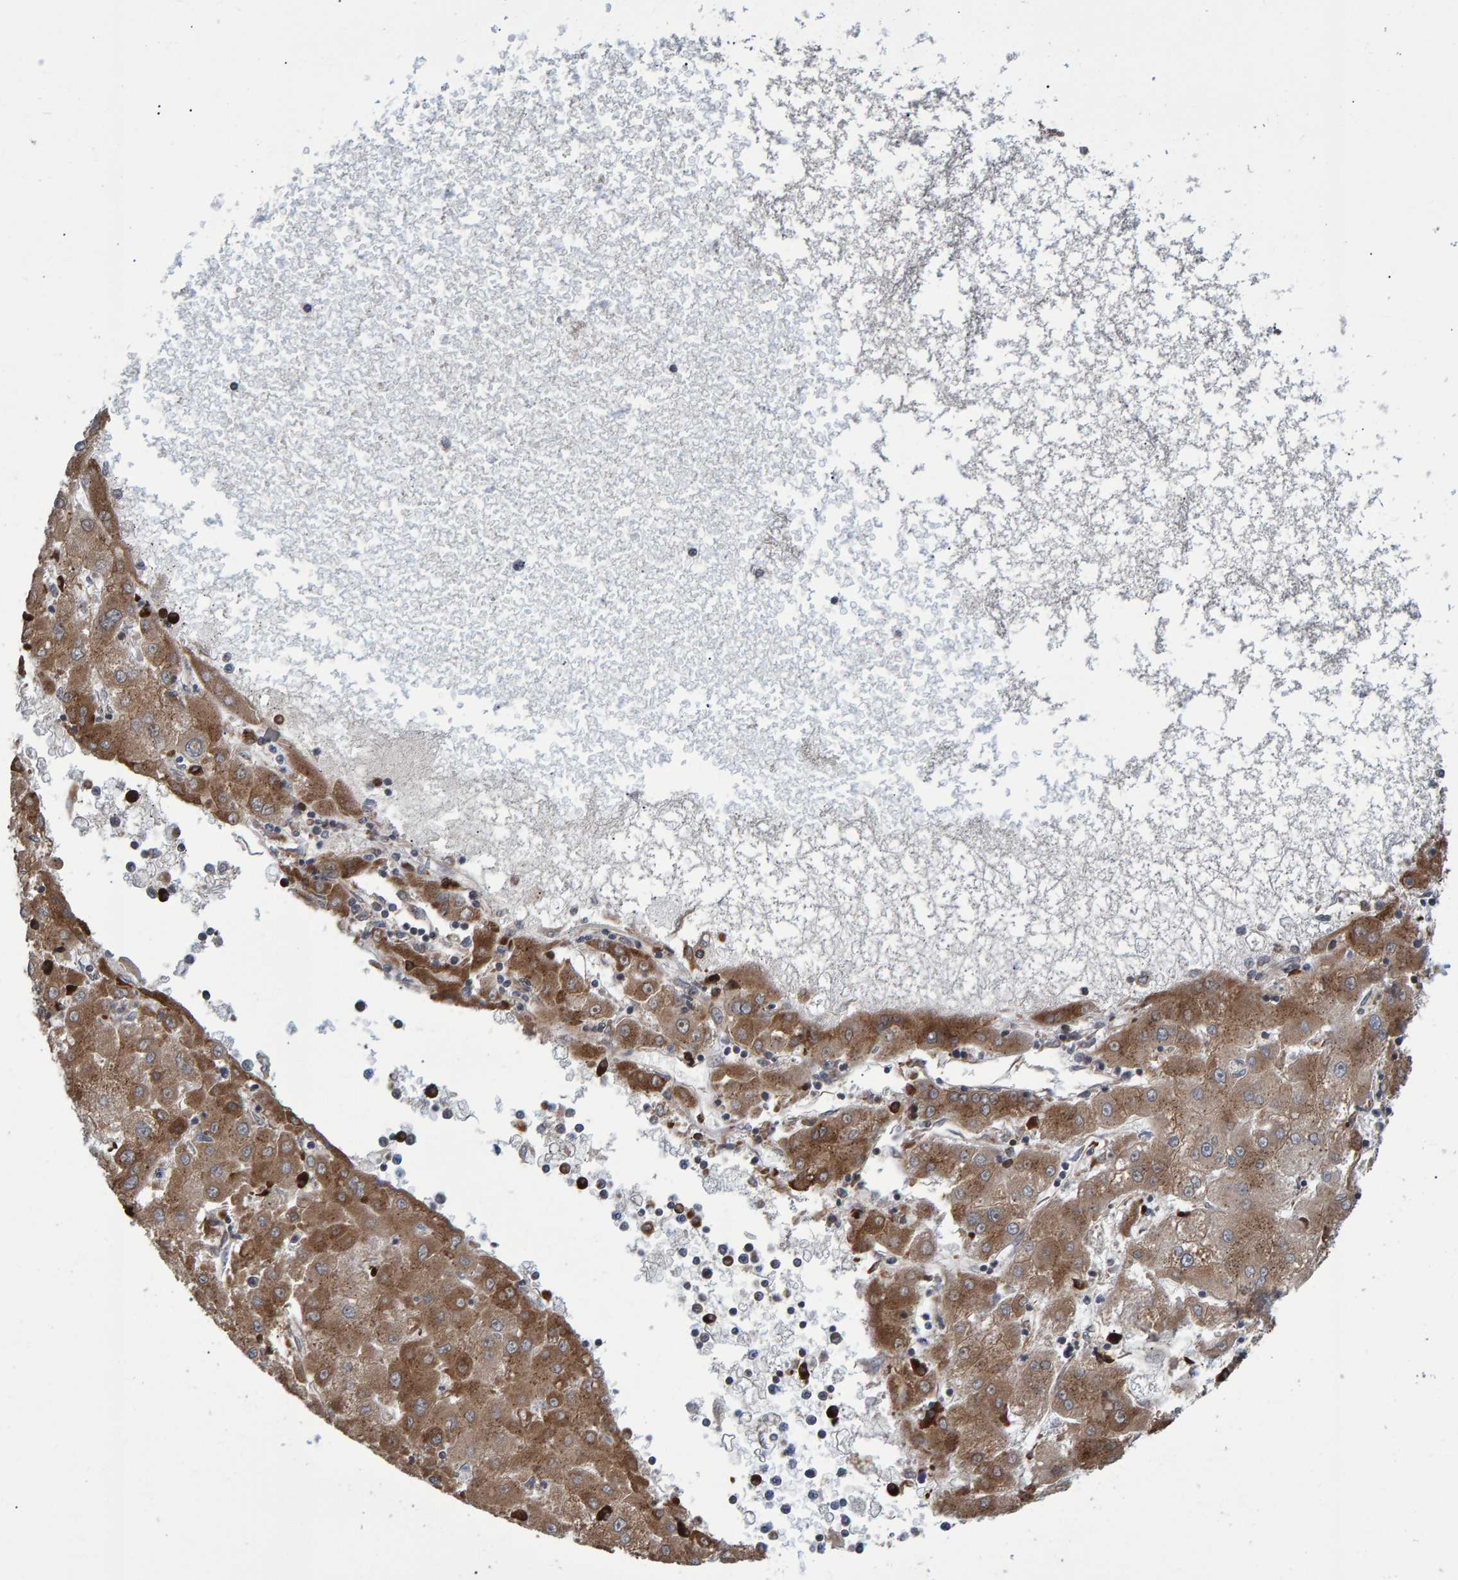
{"staining": {"intensity": "moderate", "quantity": ">75%", "location": "cytoplasmic/membranous"}, "tissue": "liver cancer", "cell_type": "Tumor cells", "image_type": "cancer", "snomed": [{"axis": "morphology", "description": "Carcinoma, Hepatocellular, NOS"}, {"axis": "topography", "description": "Liver"}], "caption": "Human liver cancer stained with a protein marker shows moderate staining in tumor cells.", "gene": "FAM117A", "patient": {"sex": "male", "age": 72}}